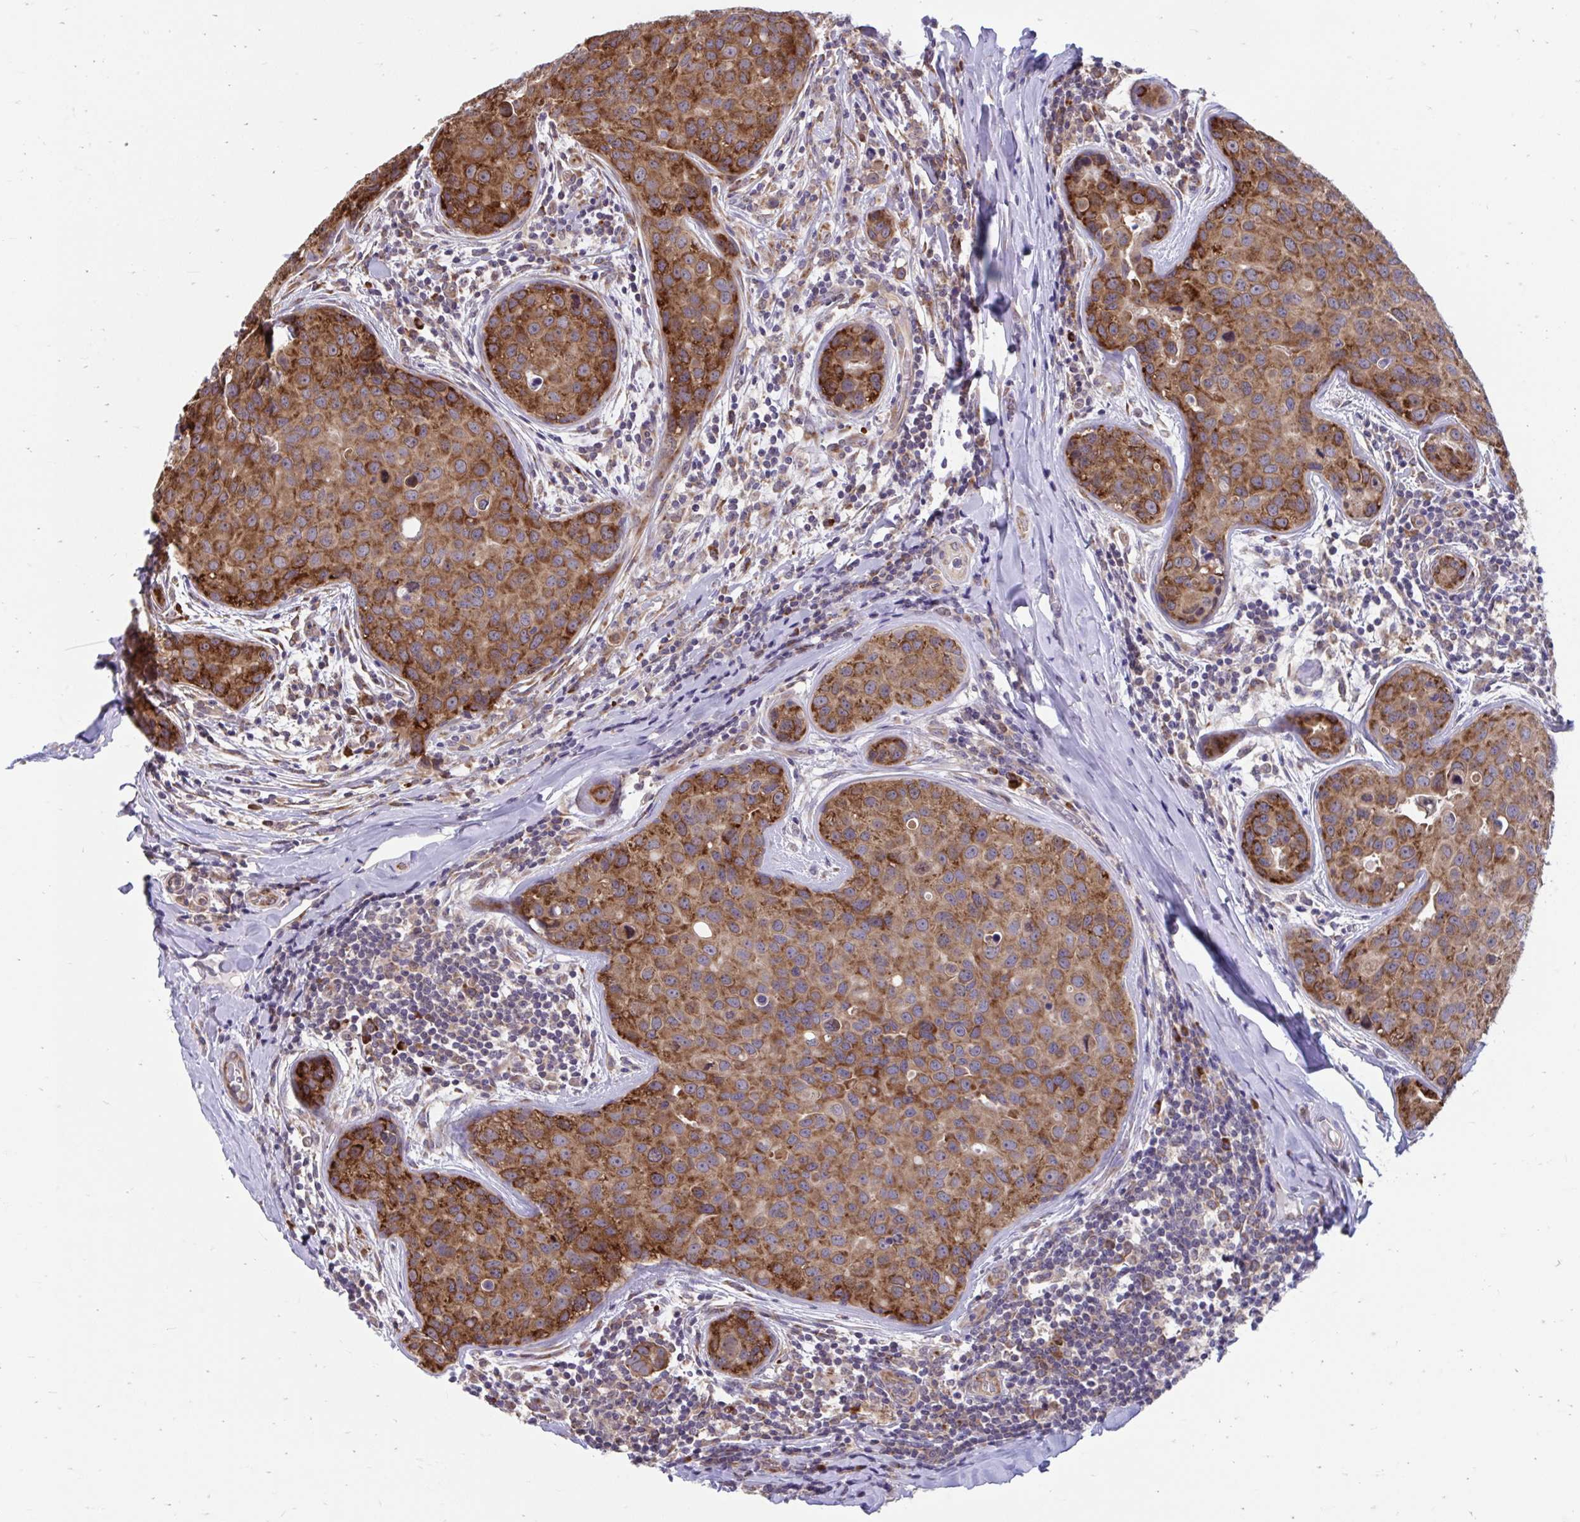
{"staining": {"intensity": "strong", "quantity": ">75%", "location": "cytoplasmic/membranous"}, "tissue": "breast cancer", "cell_type": "Tumor cells", "image_type": "cancer", "snomed": [{"axis": "morphology", "description": "Duct carcinoma"}, {"axis": "topography", "description": "Breast"}], "caption": "Strong cytoplasmic/membranous positivity for a protein is seen in approximately >75% of tumor cells of breast invasive ductal carcinoma using immunohistochemistry (IHC).", "gene": "SELENON", "patient": {"sex": "female", "age": 24}}